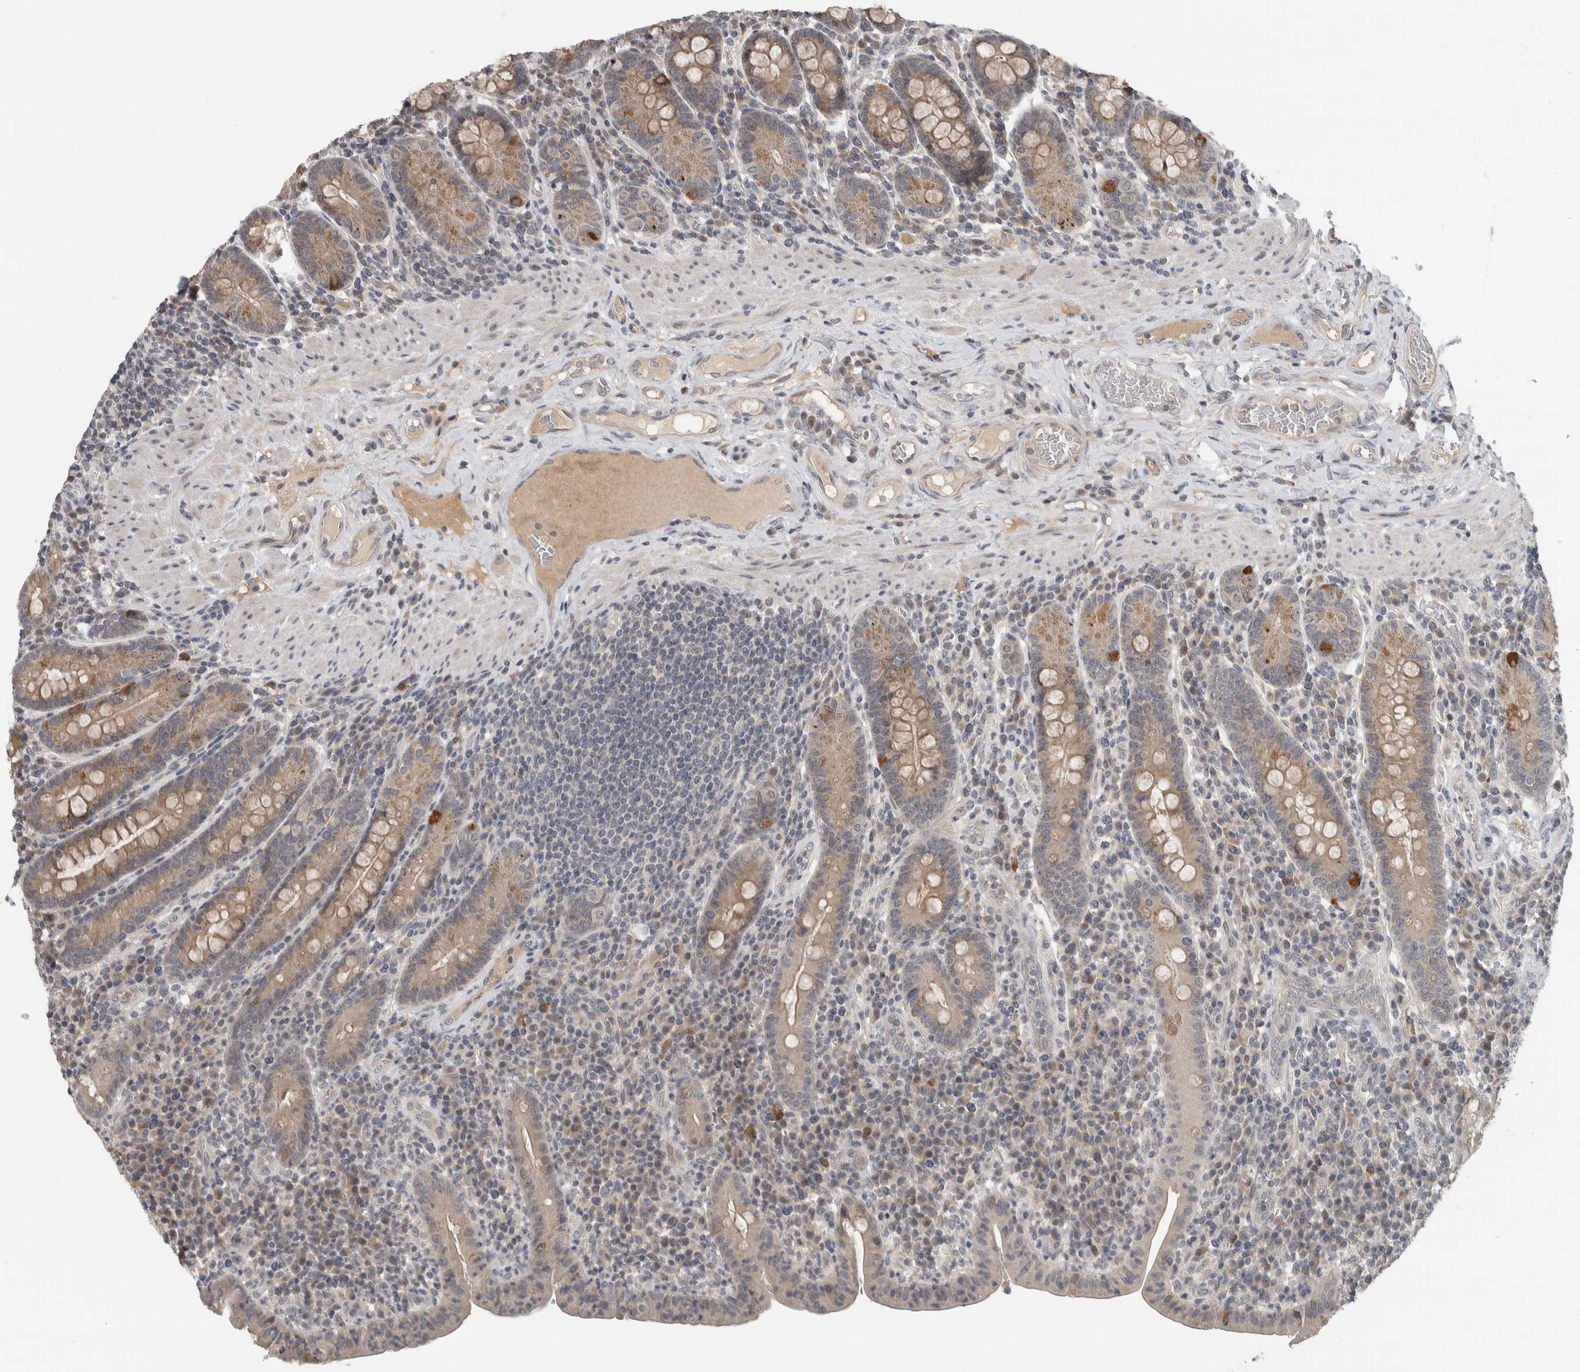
{"staining": {"intensity": "weak", "quantity": "25%-75%", "location": "cytoplasmic/membranous"}, "tissue": "duodenum", "cell_type": "Glandular cells", "image_type": "normal", "snomed": [{"axis": "morphology", "description": "Normal tissue, NOS"}, {"axis": "morphology", "description": "Adenocarcinoma, NOS"}, {"axis": "topography", "description": "Pancreas"}, {"axis": "topography", "description": "Duodenum"}], "caption": "DAB immunohistochemical staining of normal human duodenum reveals weak cytoplasmic/membranous protein staining in about 25%-75% of glandular cells.", "gene": "AFP", "patient": {"sex": "male", "age": 50}}